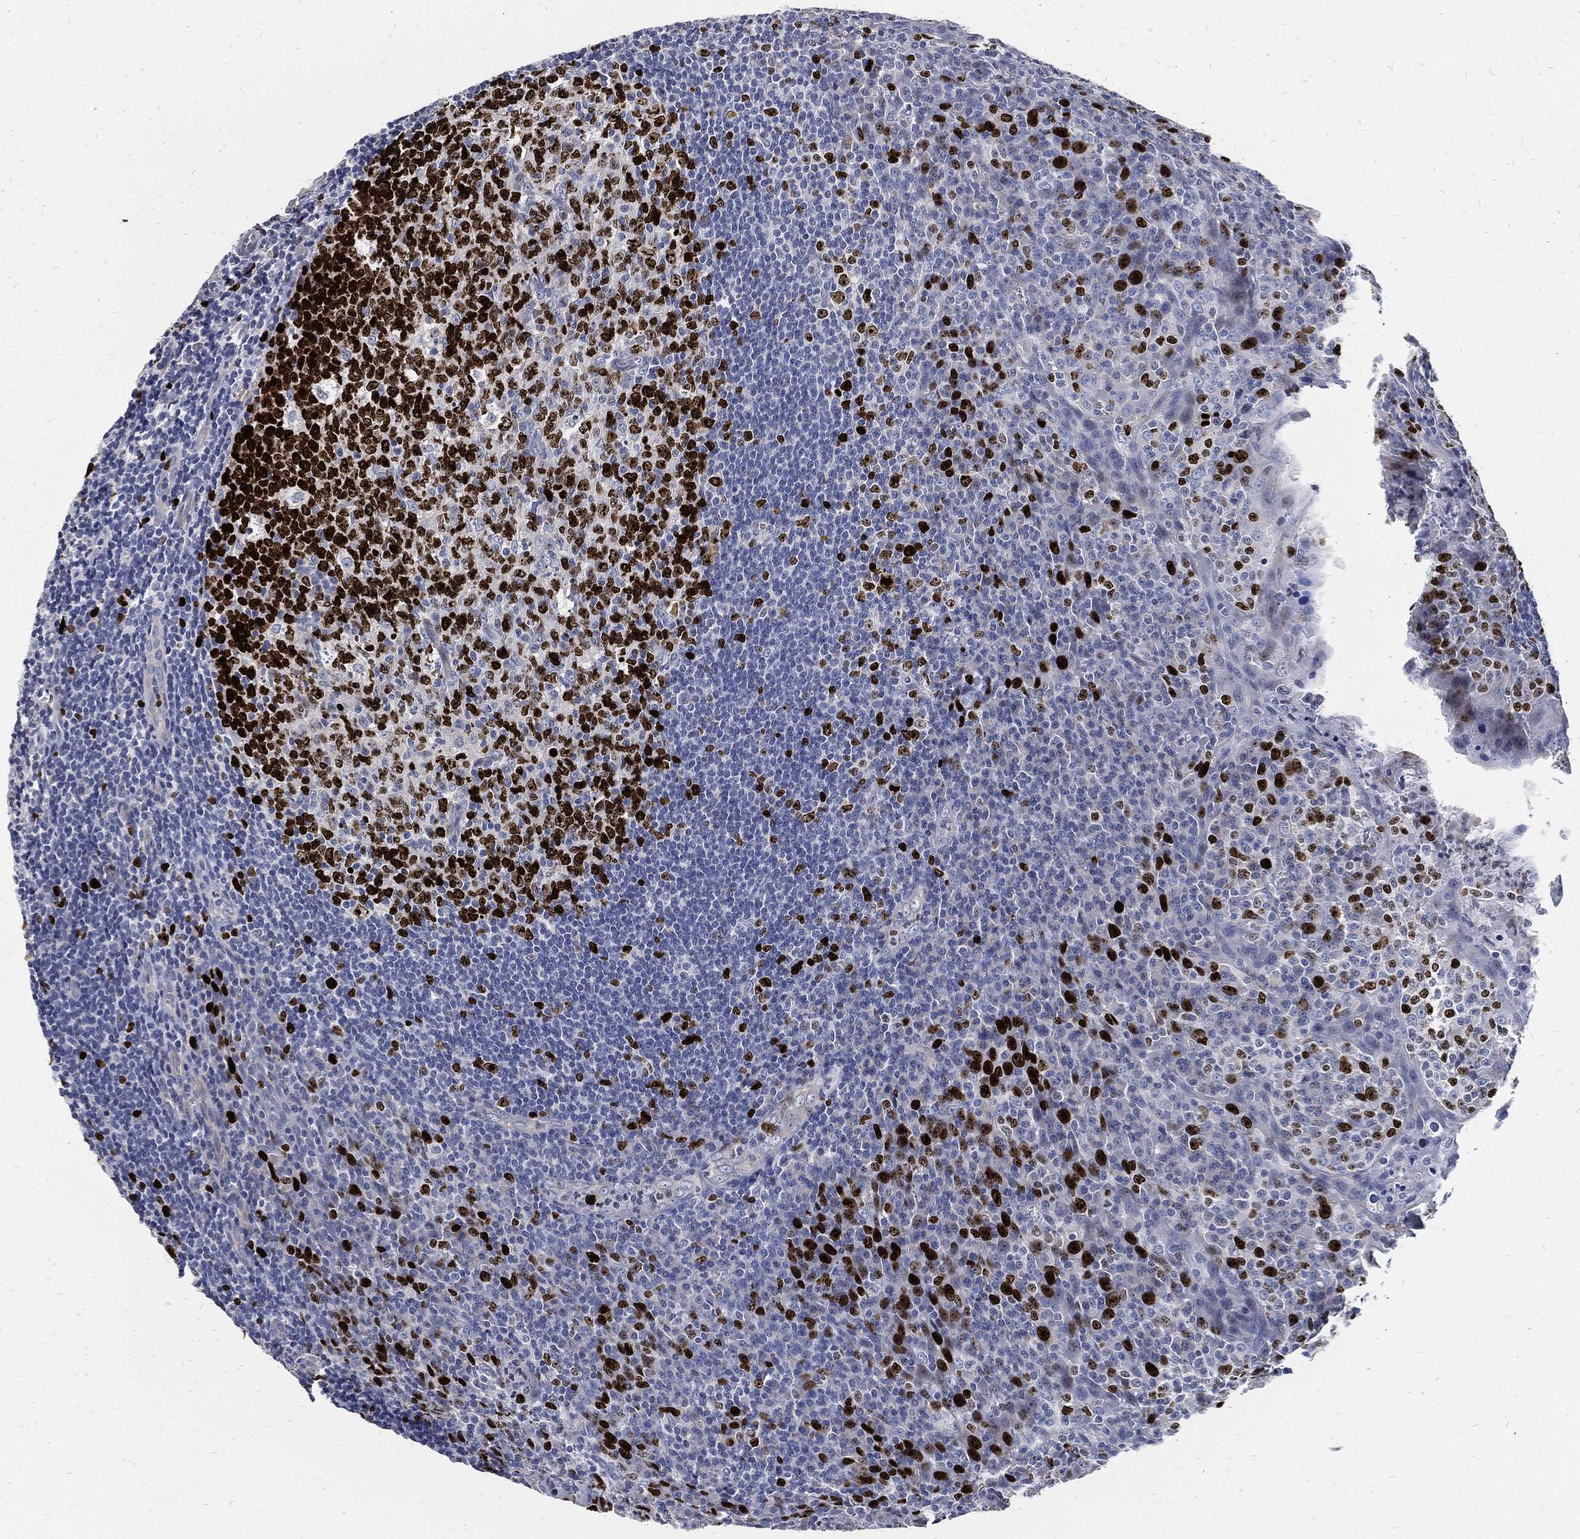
{"staining": {"intensity": "strong", "quantity": "25%-75%", "location": "nuclear"}, "tissue": "tonsil", "cell_type": "Germinal center cells", "image_type": "normal", "snomed": [{"axis": "morphology", "description": "Normal tissue, NOS"}, {"axis": "topography", "description": "Tonsil"}], "caption": "Protein expression analysis of normal human tonsil reveals strong nuclear positivity in about 25%-75% of germinal center cells. Using DAB (3,3'-diaminobenzidine) (brown) and hematoxylin (blue) stains, captured at high magnification using brightfield microscopy.", "gene": "MKI67", "patient": {"sex": "male", "age": 20}}